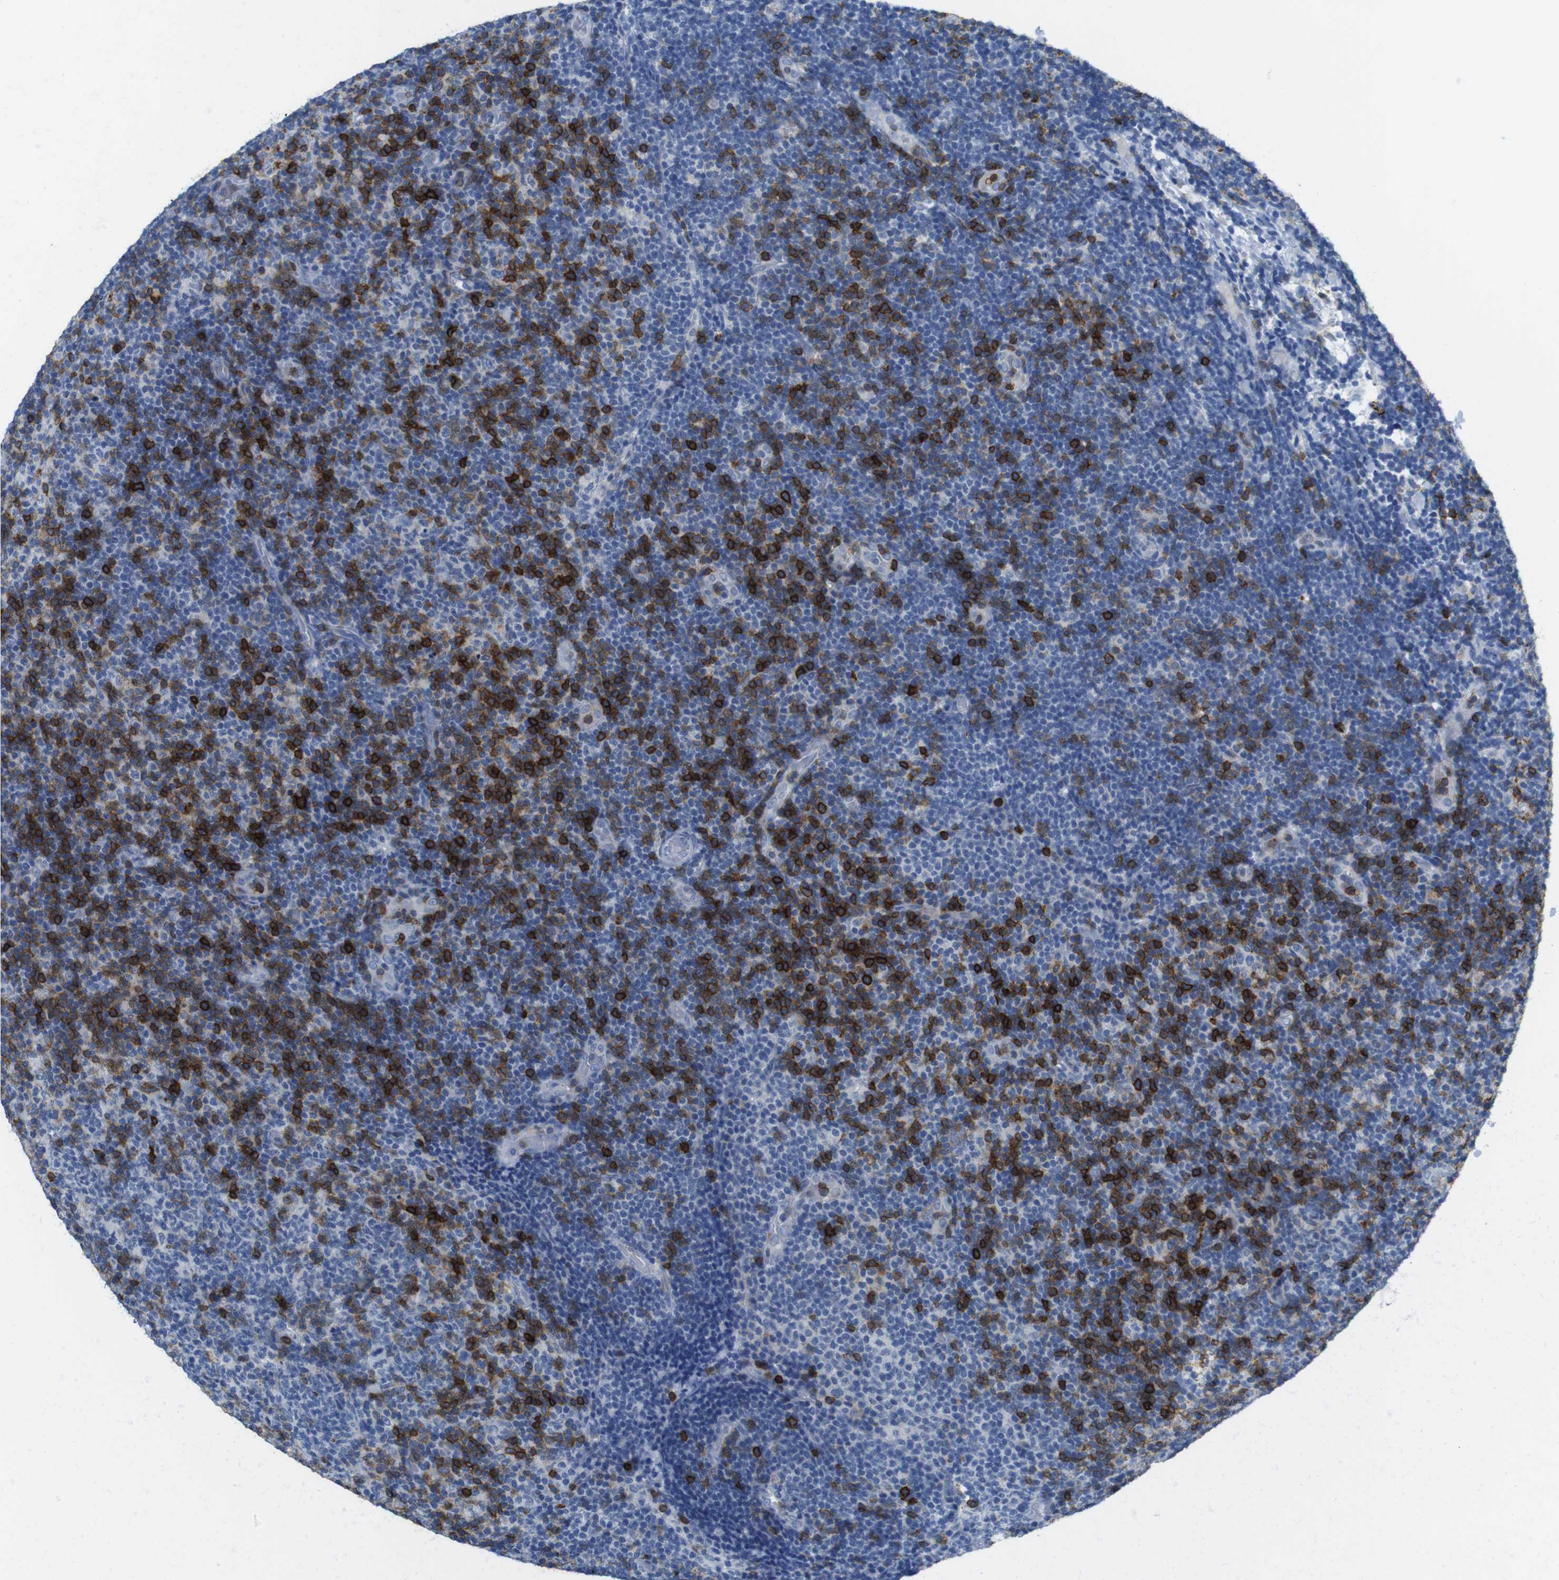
{"staining": {"intensity": "moderate", "quantity": "<25%", "location": "cytoplasmic/membranous"}, "tissue": "lymphoma", "cell_type": "Tumor cells", "image_type": "cancer", "snomed": [{"axis": "morphology", "description": "Malignant lymphoma, non-Hodgkin's type, Low grade"}, {"axis": "topography", "description": "Lymph node"}], "caption": "Protein staining displays moderate cytoplasmic/membranous expression in about <25% of tumor cells in lymphoma. (Stains: DAB (3,3'-diaminobenzidine) in brown, nuclei in blue, Microscopy: brightfield microscopy at high magnification).", "gene": "CD5", "patient": {"sex": "male", "age": 83}}